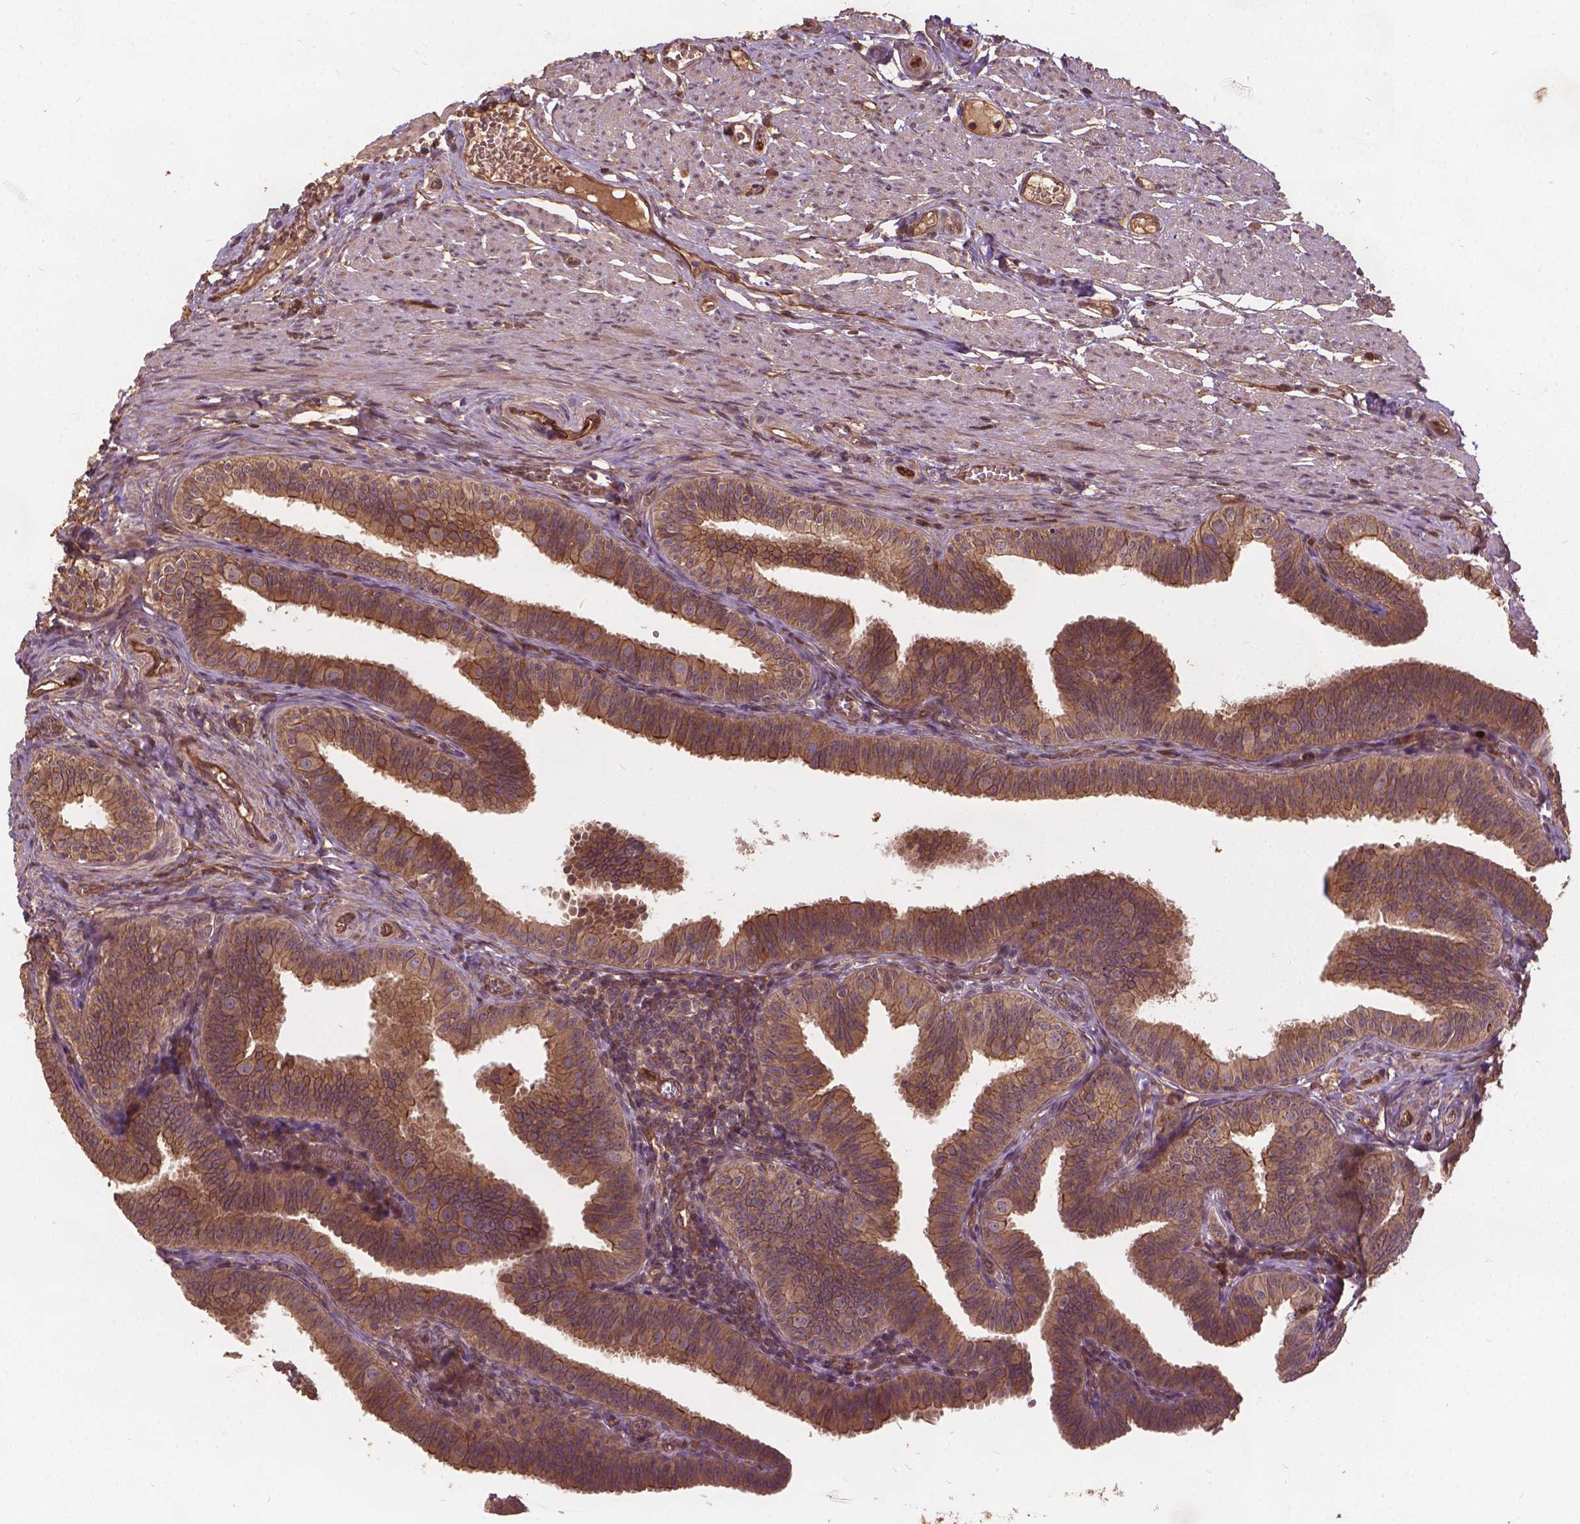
{"staining": {"intensity": "moderate", "quantity": ">75%", "location": "cytoplasmic/membranous"}, "tissue": "fallopian tube", "cell_type": "Glandular cells", "image_type": "normal", "snomed": [{"axis": "morphology", "description": "Normal tissue, NOS"}, {"axis": "topography", "description": "Fallopian tube"}], "caption": "A micrograph showing moderate cytoplasmic/membranous expression in about >75% of glandular cells in normal fallopian tube, as visualized by brown immunohistochemical staining.", "gene": "UBXN2A", "patient": {"sex": "female", "age": 25}}